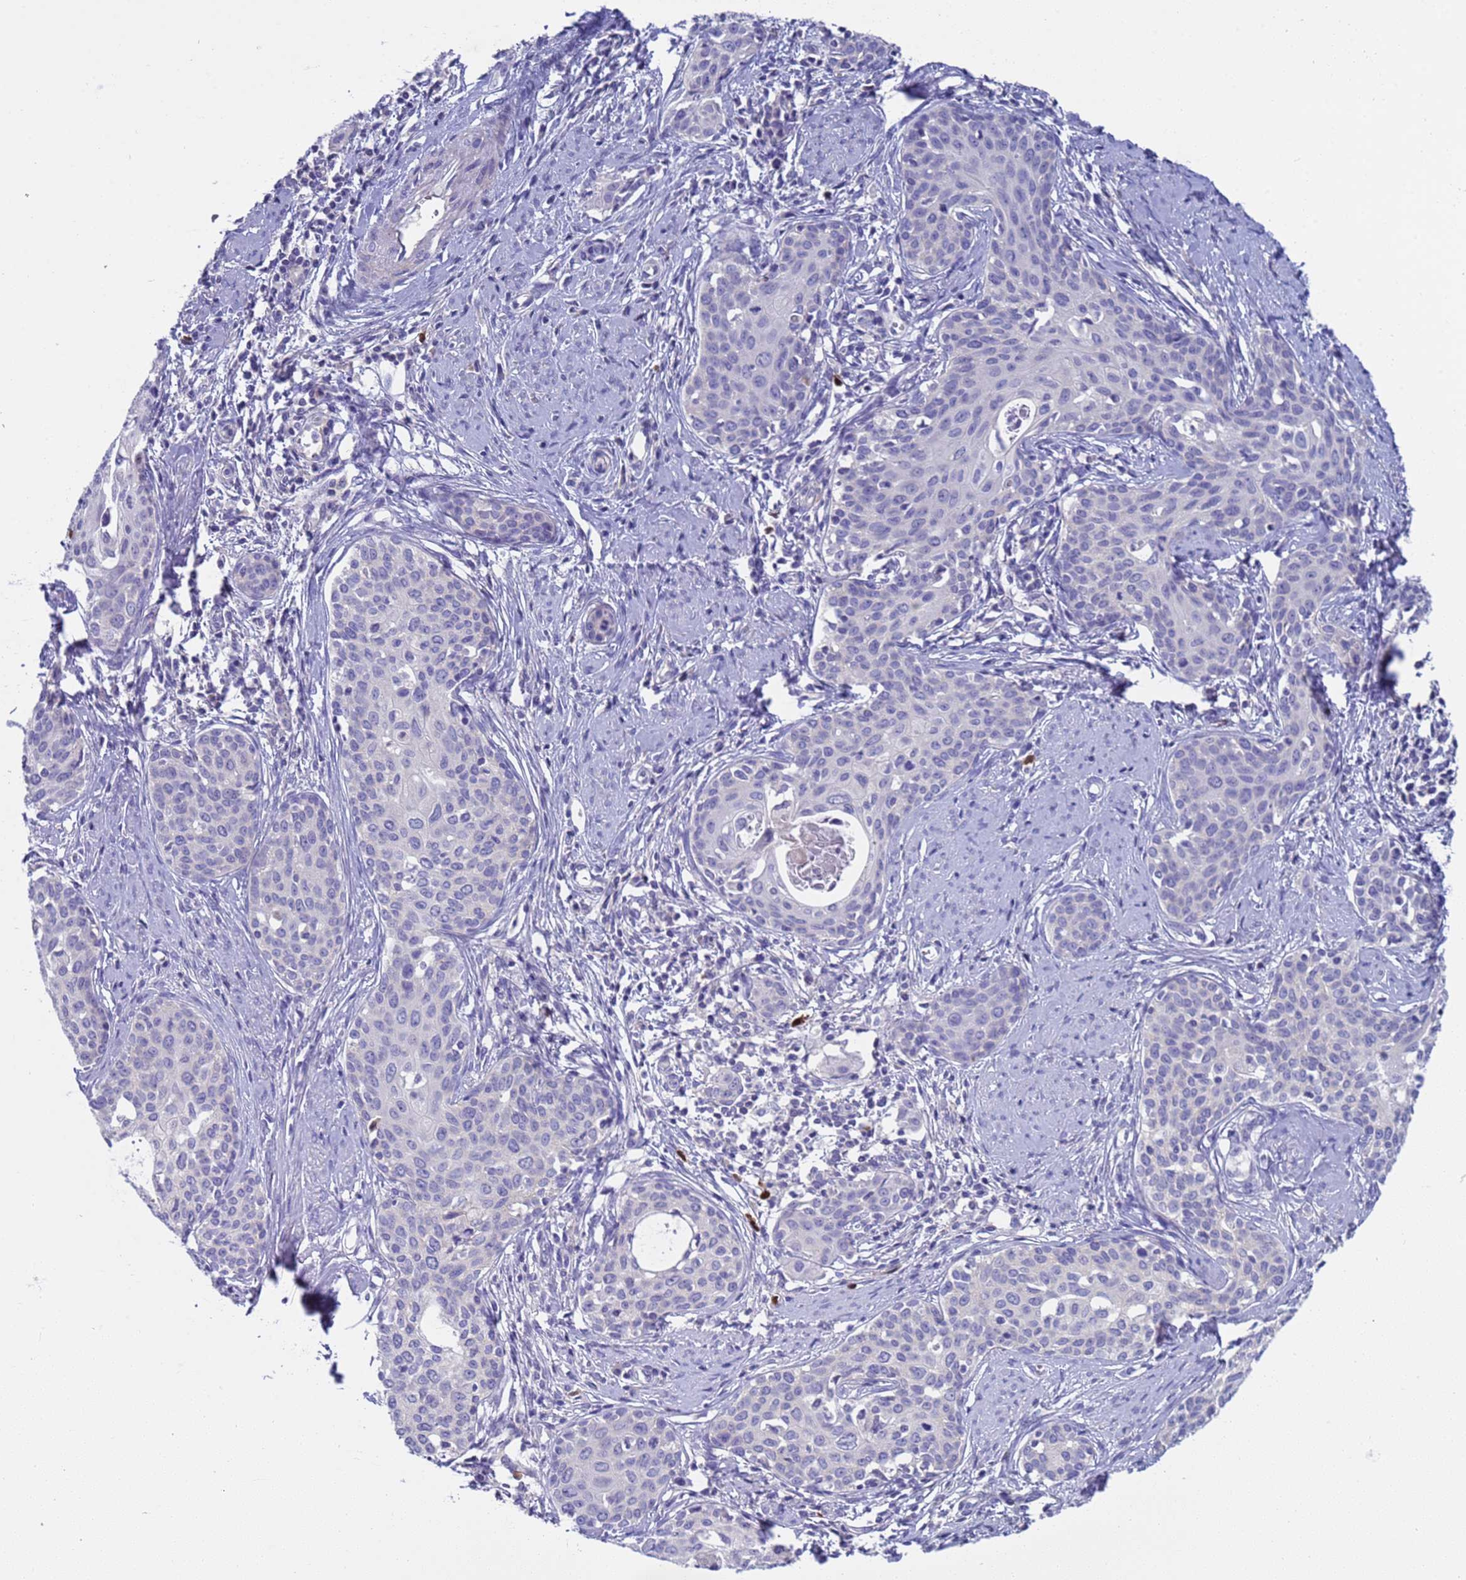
{"staining": {"intensity": "negative", "quantity": "none", "location": "none"}, "tissue": "cervical cancer", "cell_type": "Tumor cells", "image_type": "cancer", "snomed": [{"axis": "morphology", "description": "Squamous cell carcinoma, NOS"}, {"axis": "topography", "description": "Cervix"}], "caption": "Human cervical cancer (squamous cell carcinoma) stained for a protein using immunohistochemistry shows no staining in tumor cells.", "gene": "C4orf46", "patient": {"sex": "female", "age": 46}}